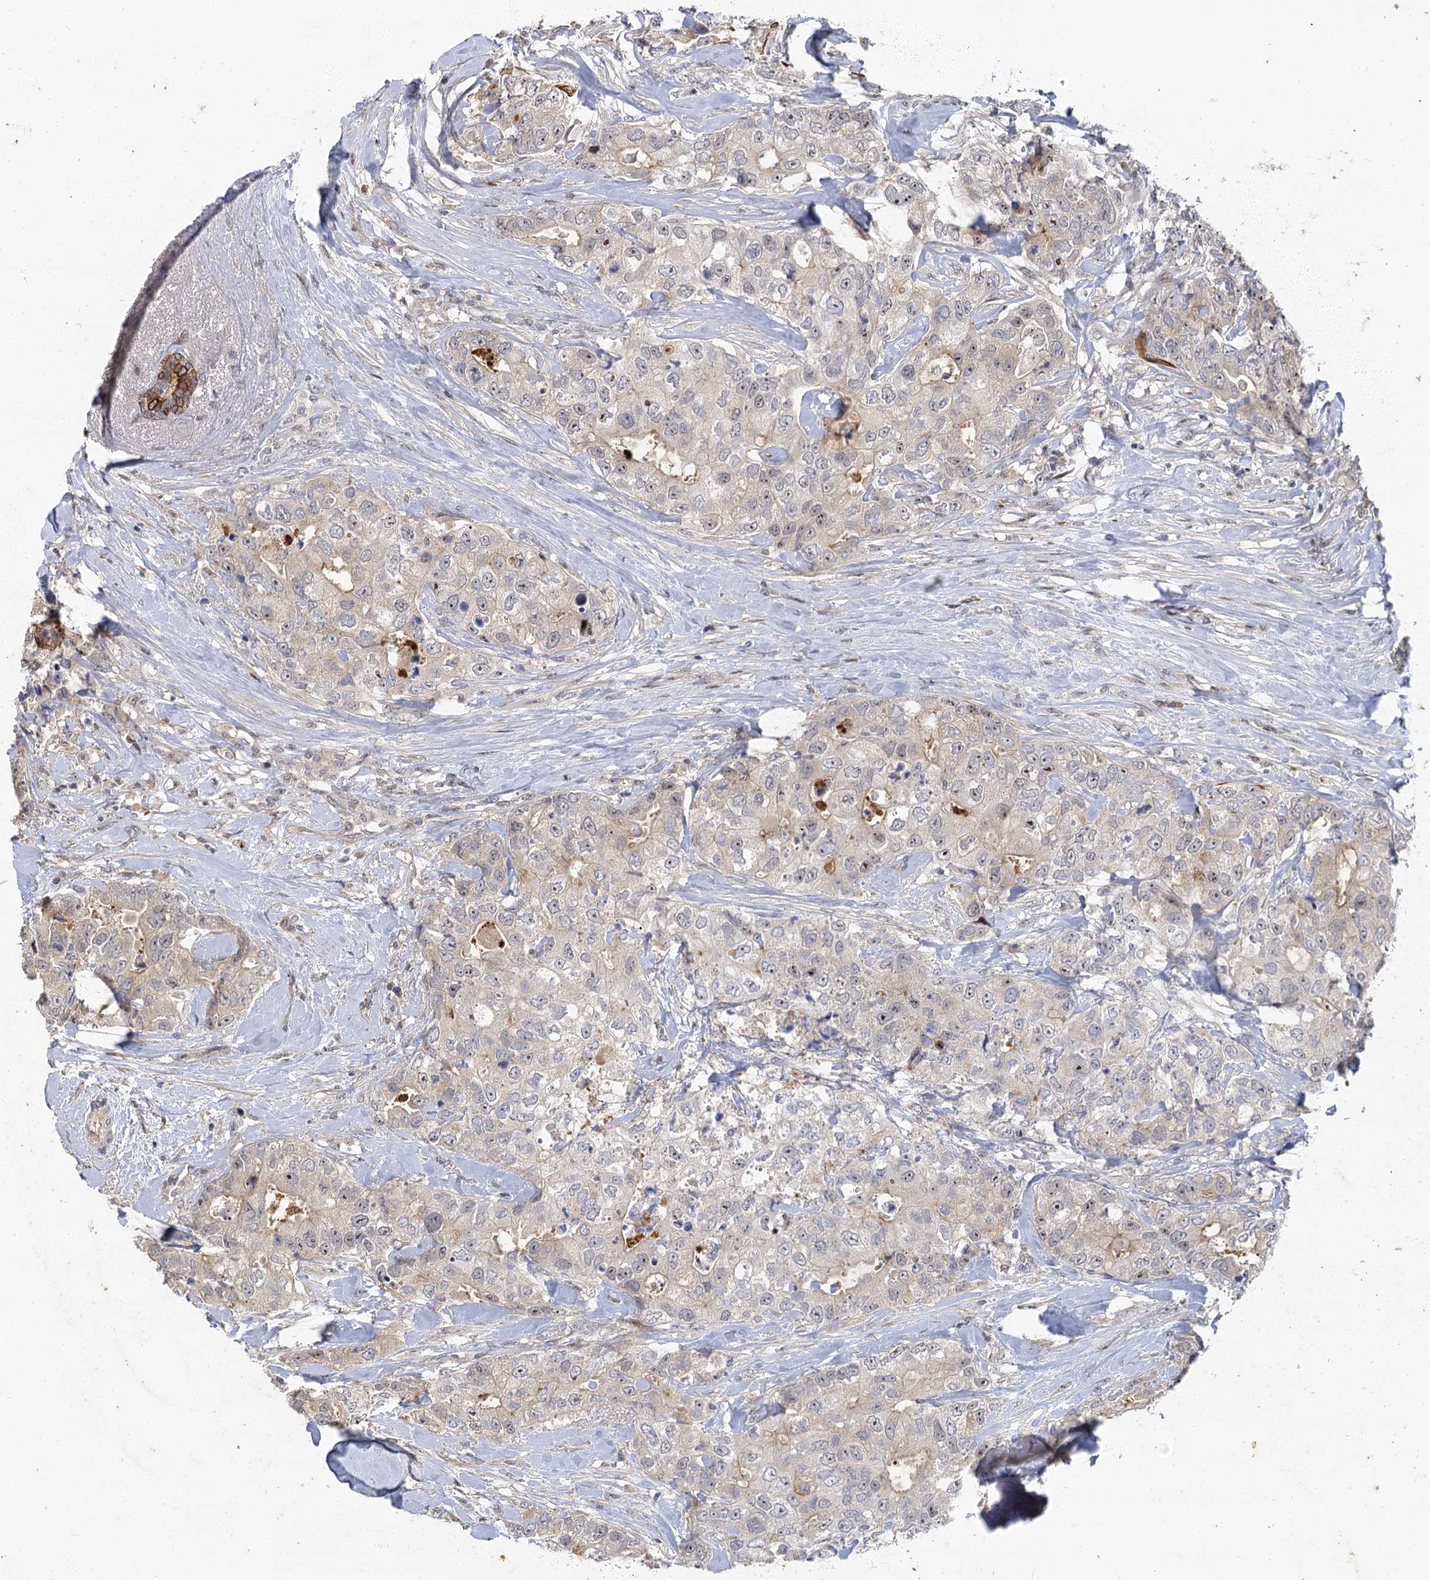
{"staining": {"intensity": "negative", "quantity": "none", "location": "none"}, "tissue": "breast cancer", "cell_type": "Tumor cells", "image_type": "cancer", "snomed": [{"axis": "morphology", "description": "Duct carcinoma"}, {"axis": "topography", "description": "Breast"}], "caption": "This is an immunohistochemistry (IHC) micrograph of breast cancer. There is no positivity in tumor cells.", "gene": "IL11RA", "patient": {"sex": "female", "age": 62}}